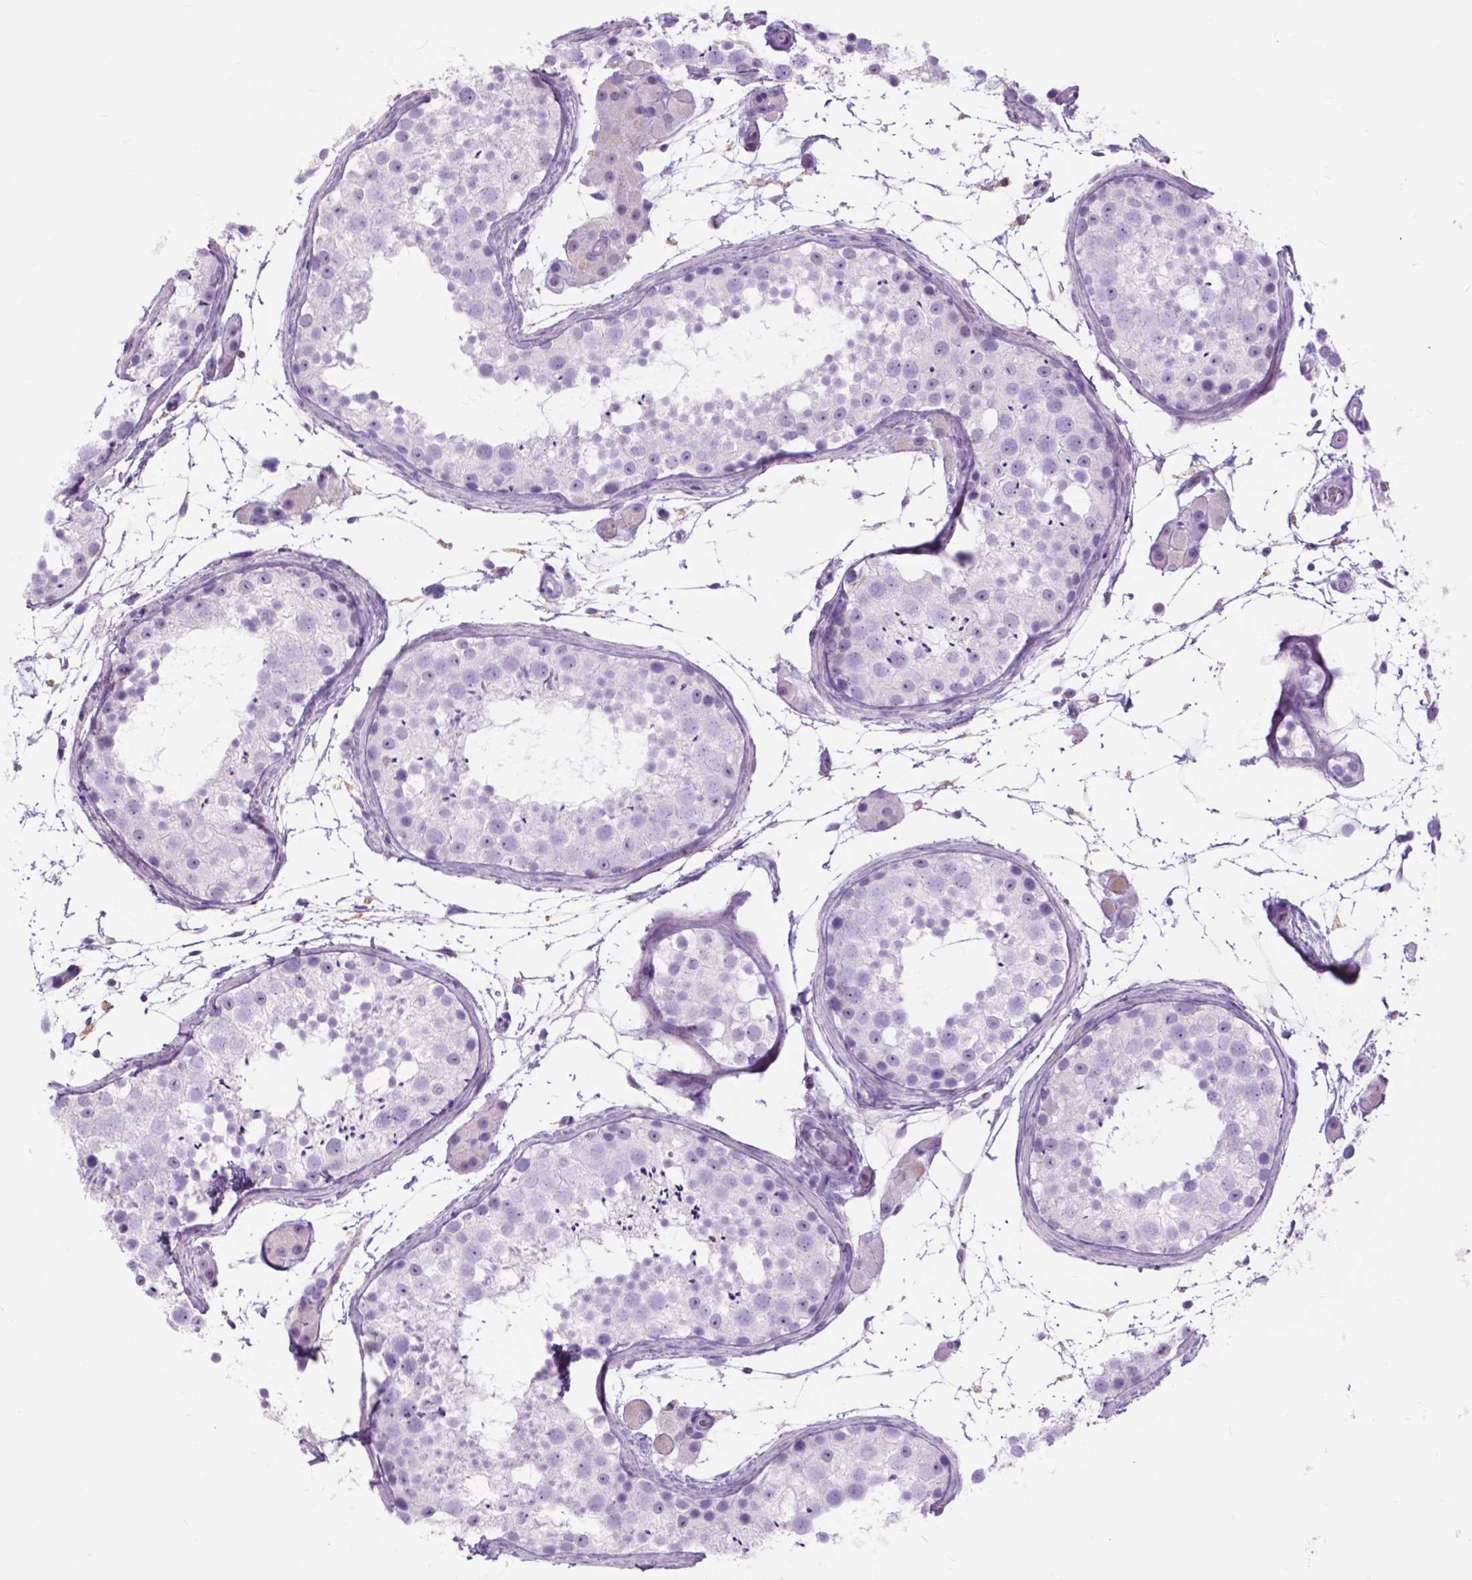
{"staining": {"intensity": "negative", "quantity": "none", "location": "none"}, "tissue": "testis", "cell_type": "Cells in seminiferous ducts", "image_type": "normal", "snomed": [{"axis": "morphology", "description": "Normal tissue, NOS"}, {"axis": "topography", "description": "Testis"}], "caption": "The histopathology image shows no staining of cells in seminiferous ducts in unremarkable testis.", "gene": "FXYD2", "patient": {"sex": "male", "age": 41}}